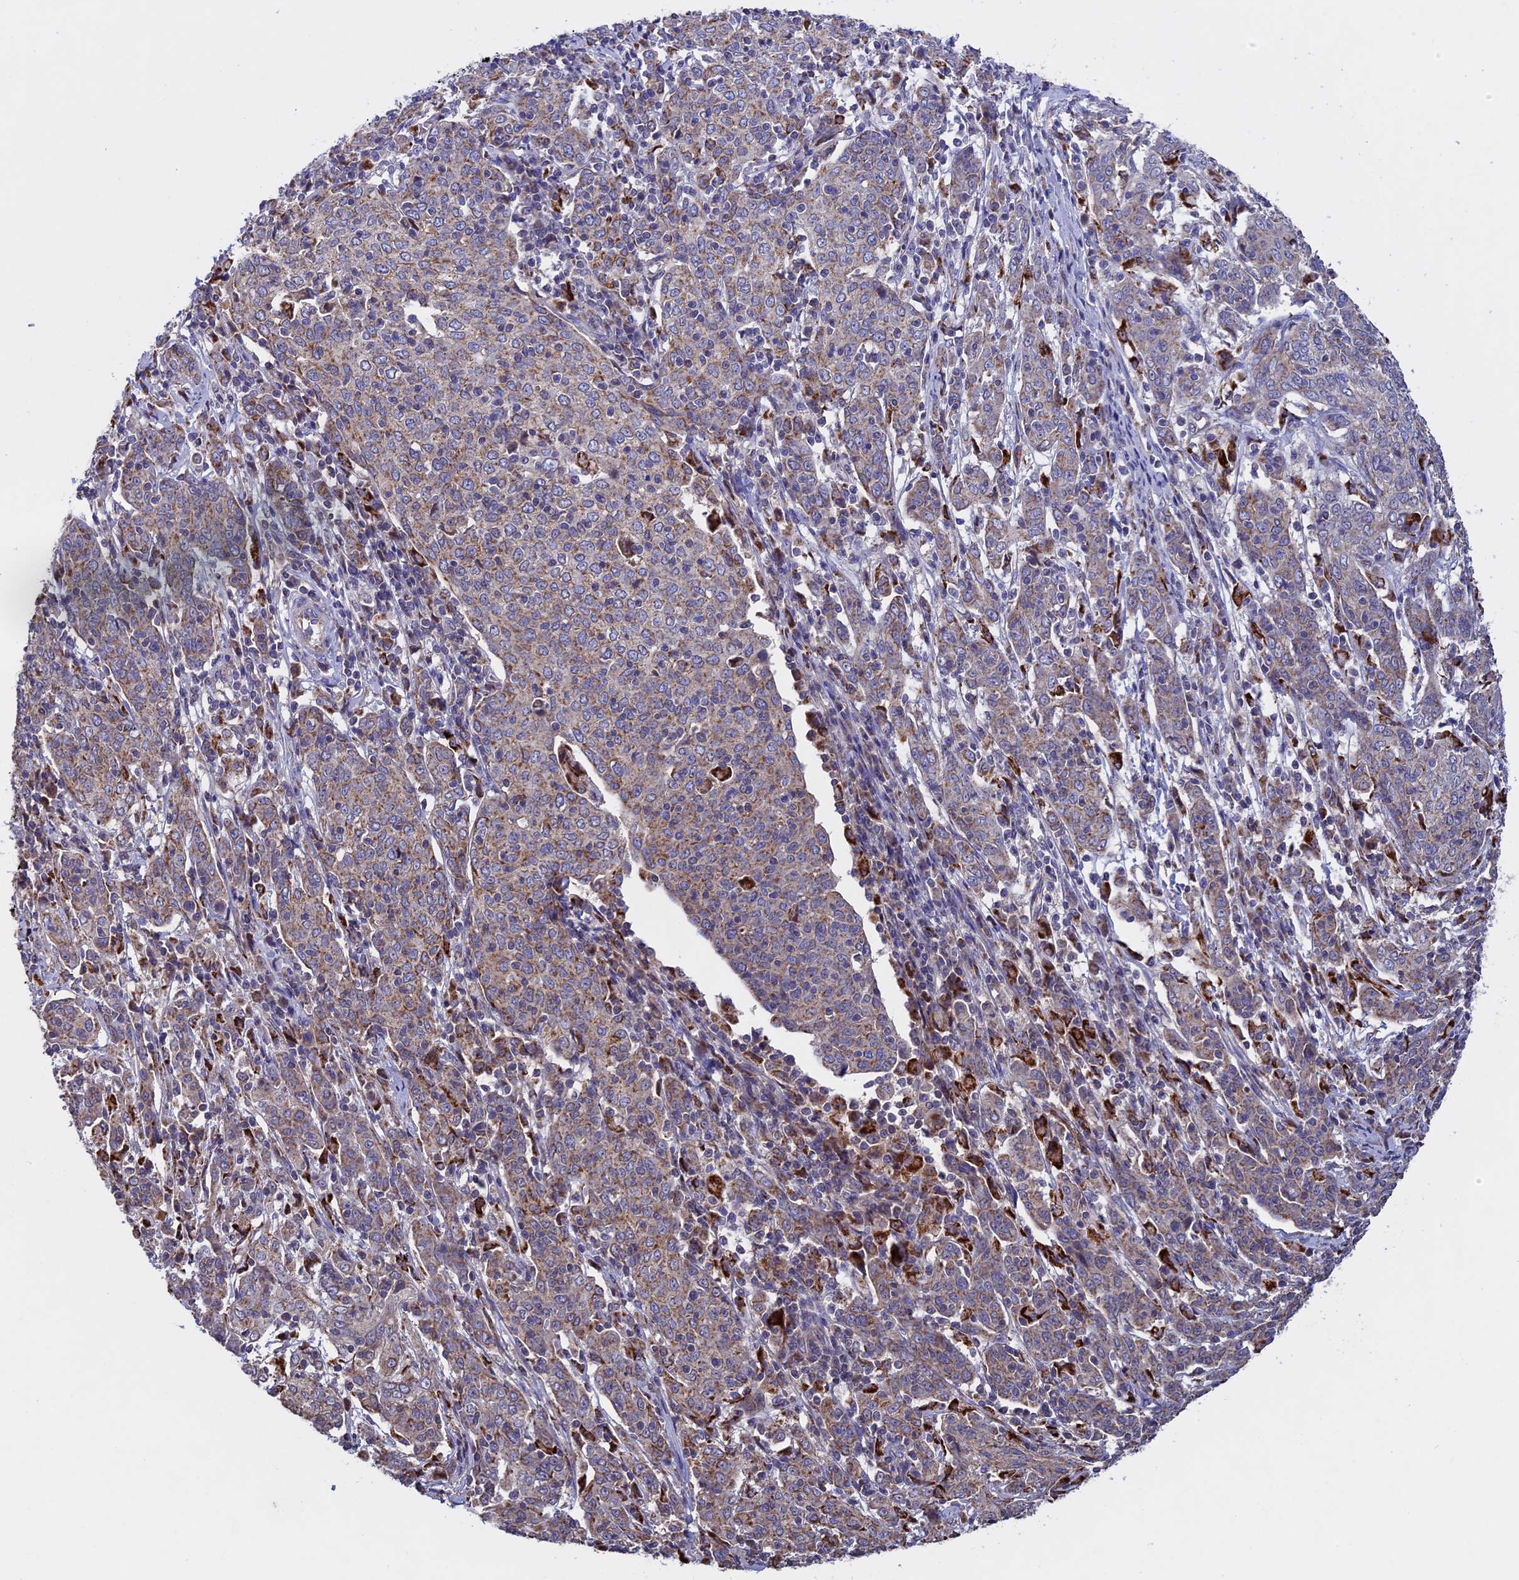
{"staining": {"intensity": "moderate", "quantity": "25%-75%", "location": "cytoplasmic/membranous"}, "tissue": "cervical cancer", "cell_type": "Tumor cells", "image_type": "cancer", "snomed": [{"axis": "morphology", "description": "Squamous cell carcinoma, NOS"}, {"axis": "topography", "description": "Cervix"}], "caption": "DAB (3,3'-diaminobenzidine) immunohistochemical staining of human cervical squamous cell carcinoma shows moderate cytoplasmic/membranous protein expression in about 25%-75% of tumor cells.", "gene": "RNF17", "patient": {"sex": "female", "age": 67}}